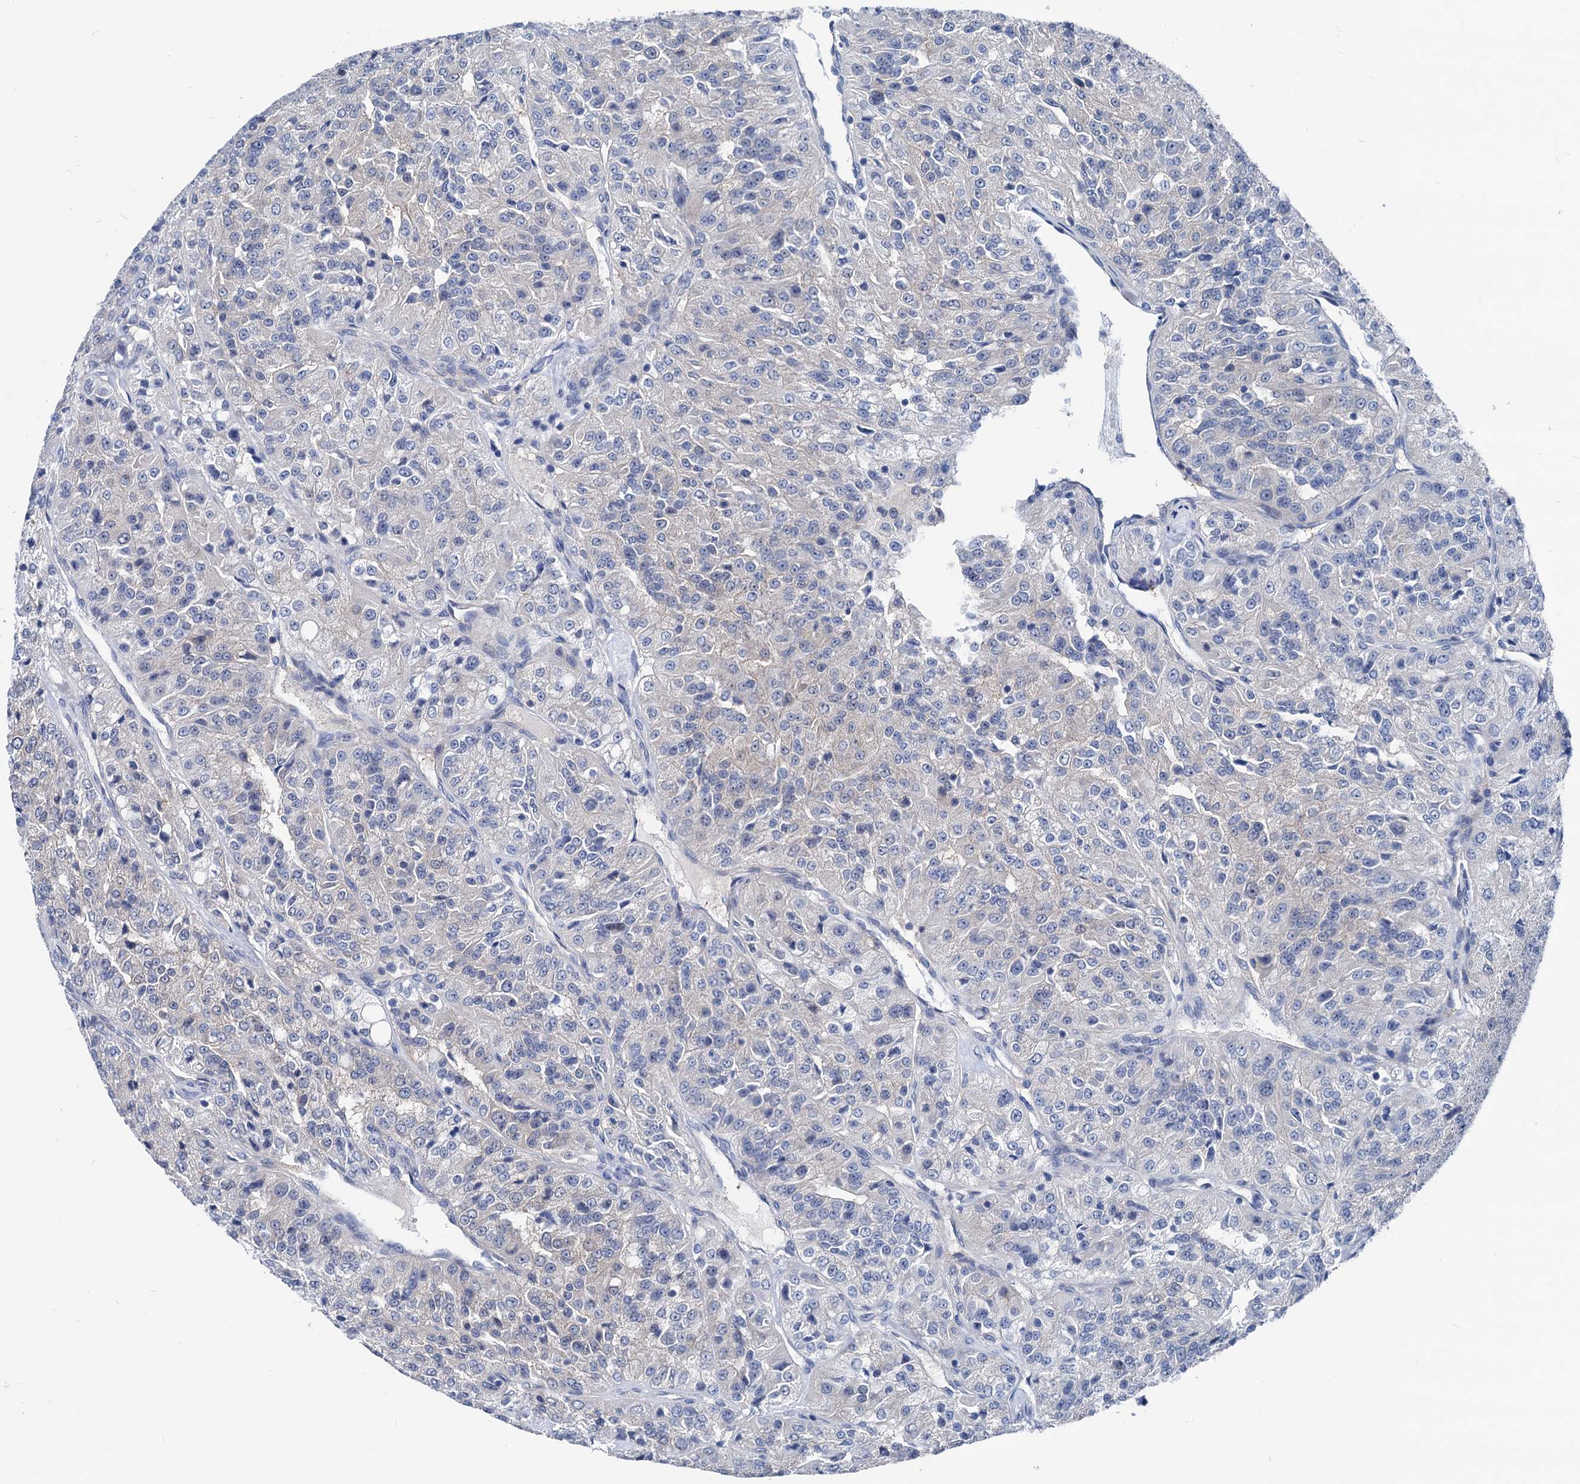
{"staining": {"intensity": "negative", "quantity": "none", "location": "none"}, "tissue": "renal cancer", "cell_type": "Tumor cells", "image_type": "cancer", "snomed": [{"axis": "morphology", "description": "Adenocarcinoma, NOS"}, {"axis": "topography", "description": "Kidney"}], "caption": "High power microscopy histopathology image of an immunohistochemistry (IHC) photomicrograph of adenocarcinoma (renal), revealing no significant positivity in tumor cells. (IHC, brightfield microscopy, high magnification).", "gene": "GLO1", "patient": {"sex": "female", "age": 63}}